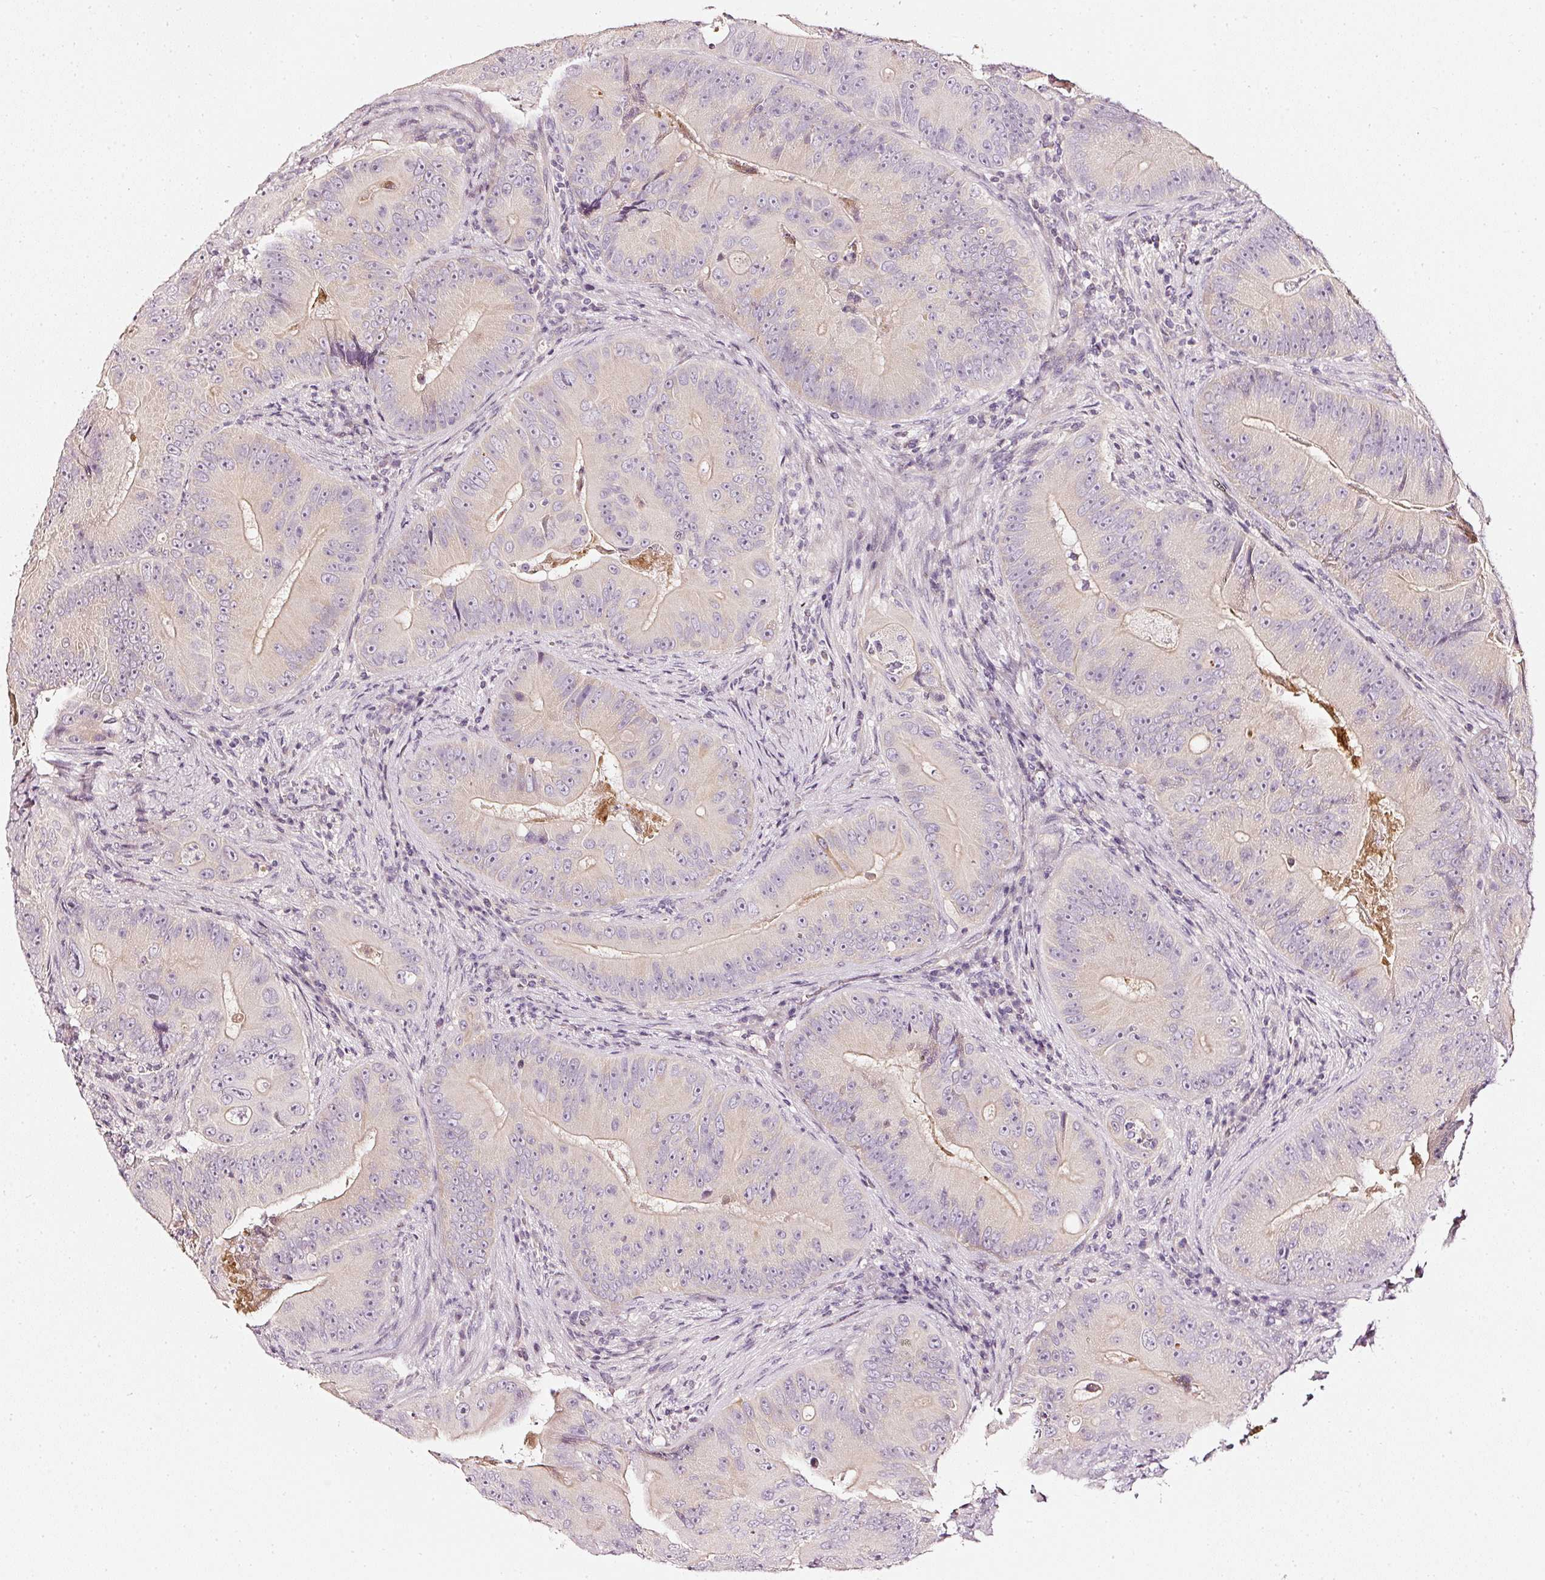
{"staining": {"intensity": "weak", "quantity": "<25%", "location": "cytoplasmic/membranous"}, "tissue": "colorectal cancer", "cell_type": "Tumor cells", "image_type": "cancer", "snomed": [{"axis": "morphology", "description": "Adenocarcinoma, NOS"}, {"axis": "topography", "description": "Colon"}], "caption": "The IHC histopathology image has no significant expression in tumor cells of colorectal cancer tissue.", "gene": "CNP", "patient": {"sex": "female", "age": 86}}